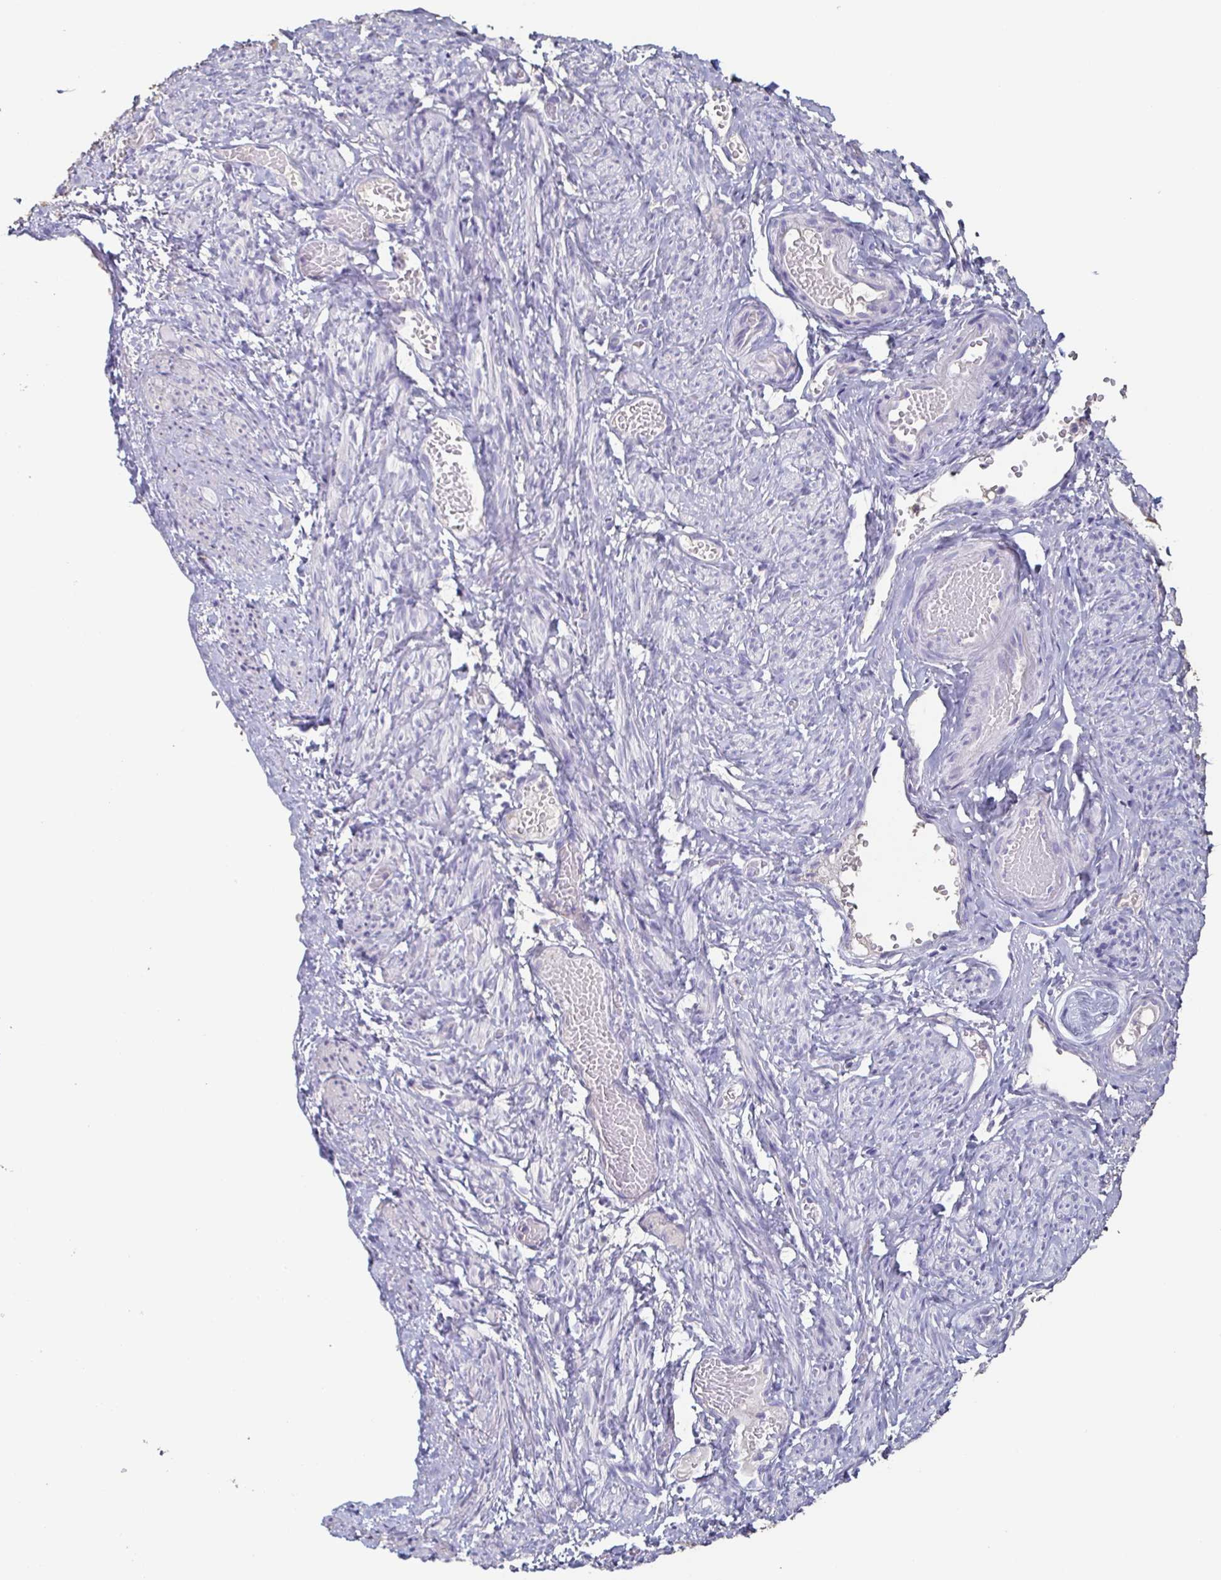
{"staining": {"intensity": "negative", "quantity": "none", "location": "none"}, "tissue": "smooth muscle", "cell_type": "Smooth muscle cells", "image_type": "normal", "snomed": [{"axis": "morphology", "description": "Normal tissue, NOS"}, {"axis": "topography", "description": "Smooth muscle"}], "caption": "High magnification brightfield microscopy of benign smooth muscle stained with DAB (3,3'-diaminobenzidine) (brown) and counterstained with hematoxylin (blue): smooth muscle cells show no significant expression. The staining is performed using DAB brown chromogen with nuclei counter-stained in using hematoxylin.", "gene": "BPIFA2", "patient": {"sex": "female", "age": 65}}